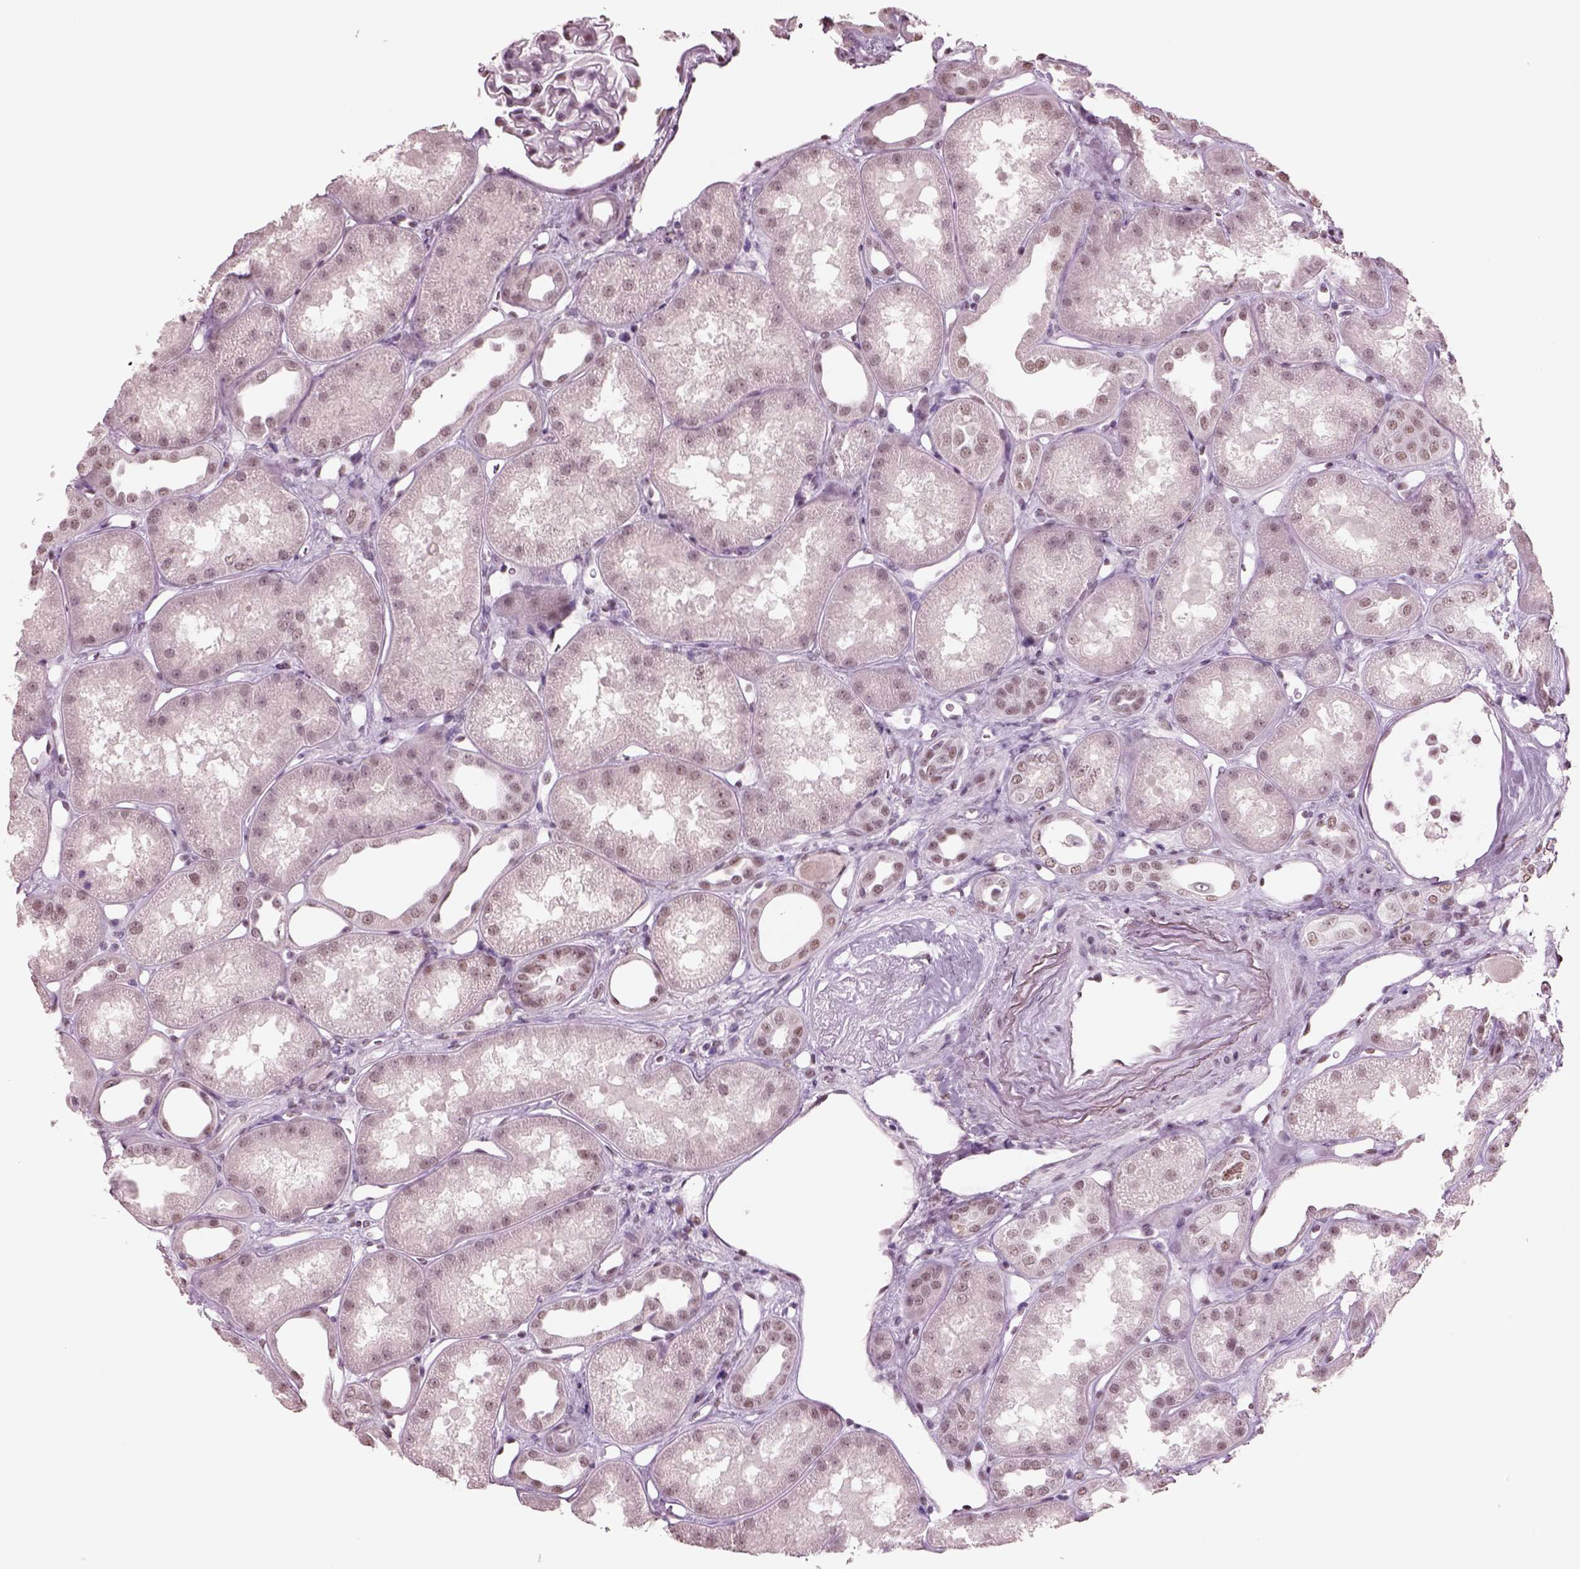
{"staining": {"intensity": "weak", "quantity": "<25%", "location": "nuclear"}, "tissue": "kidney", "cell_type": "Cells in glomeruli", "image_type": "normal", "snomed": [{"axis": "morphology", "description": "Normal tissue, NOS"}, {"axis": "topography", "description": "Kidney"}], "caption": "Immunohistochemical staining of normal human kidney demonstrates no significant staining in cells in glomeruli.", "gene": "SEPHS1", "patient": {"sex": "male", "age": 61}}